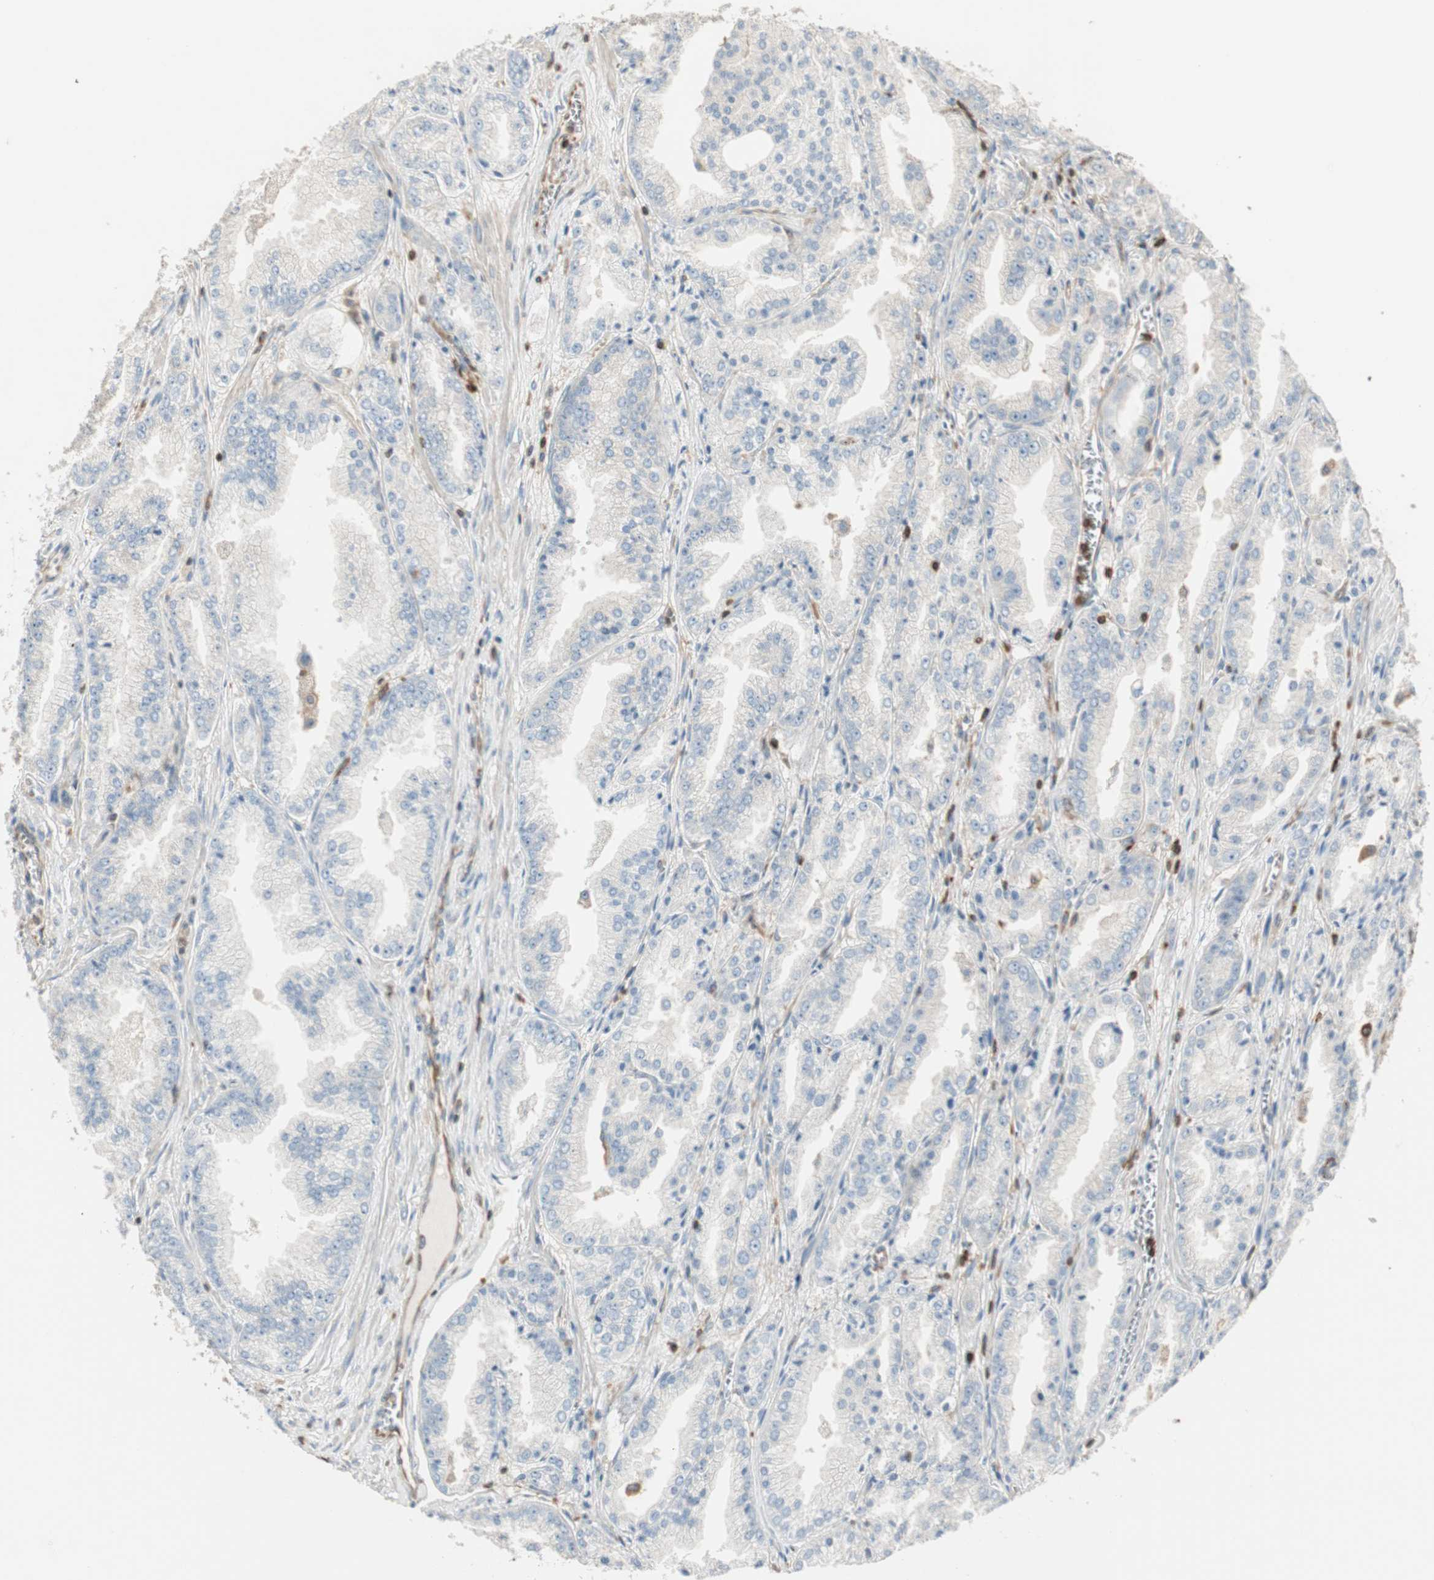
{"staining": {"intensity": "negative", "quantity": "none", "location": "none"}, "tissue": "prostate cancer", "cell_type": "Tumor cells", "image_type": "cancer", "snomed": [{"axis": "morphology", "description": "Adenocarcinoma, High grade"}, {"axis": "topography", "description": "Prostate"}], "caption": "Prostate cancer (adenocarcinoma (high-grade)) was stained to show a protein in brown. There is no significant staining in tumor cells.", "gene": "CRLF3", "patient": {"sex": "male", "age": 61}}